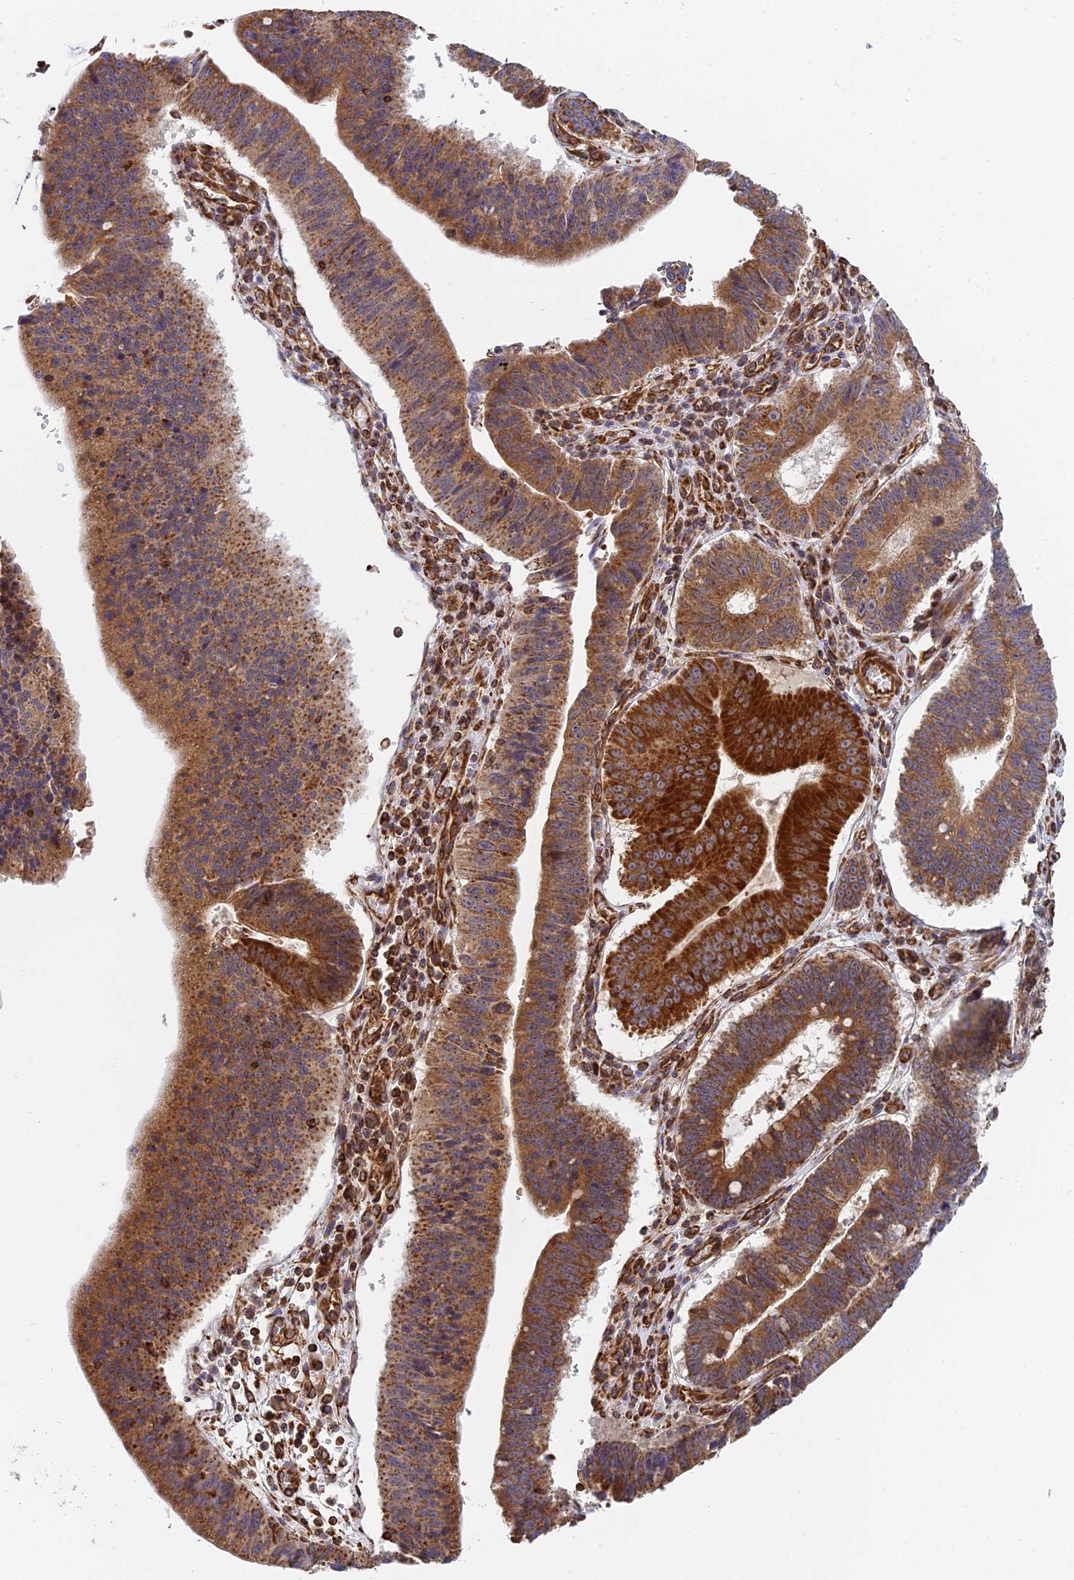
{"staining": {"intensity": "moderate", "quantity": ">75%", "location": "cytoplasmic/membranous"}, "tissue": "stomach cancer", "cell_type": "Tumor cells", "image_type": "cancer", "snomed": [{"axis": "morphology", "description": "Adenocarcinoma, NOS"}, {"axis": "topography", "description": "Stomach"}], "caption": "DAB (3,3'-diaminobenzidine) immunohistochemical staining of adenocarcinoma (stomach) demonstrates moderate cytoplasmic/membranous protein staining in approximately >75% of tumor cells. The staining is performed using DAB brown chromogen to label protein expression. The nuclei are counter-stained blue using hematoxylin.", "gene": "DSTYK", "patient": {"sex": "male", "age": 59}}